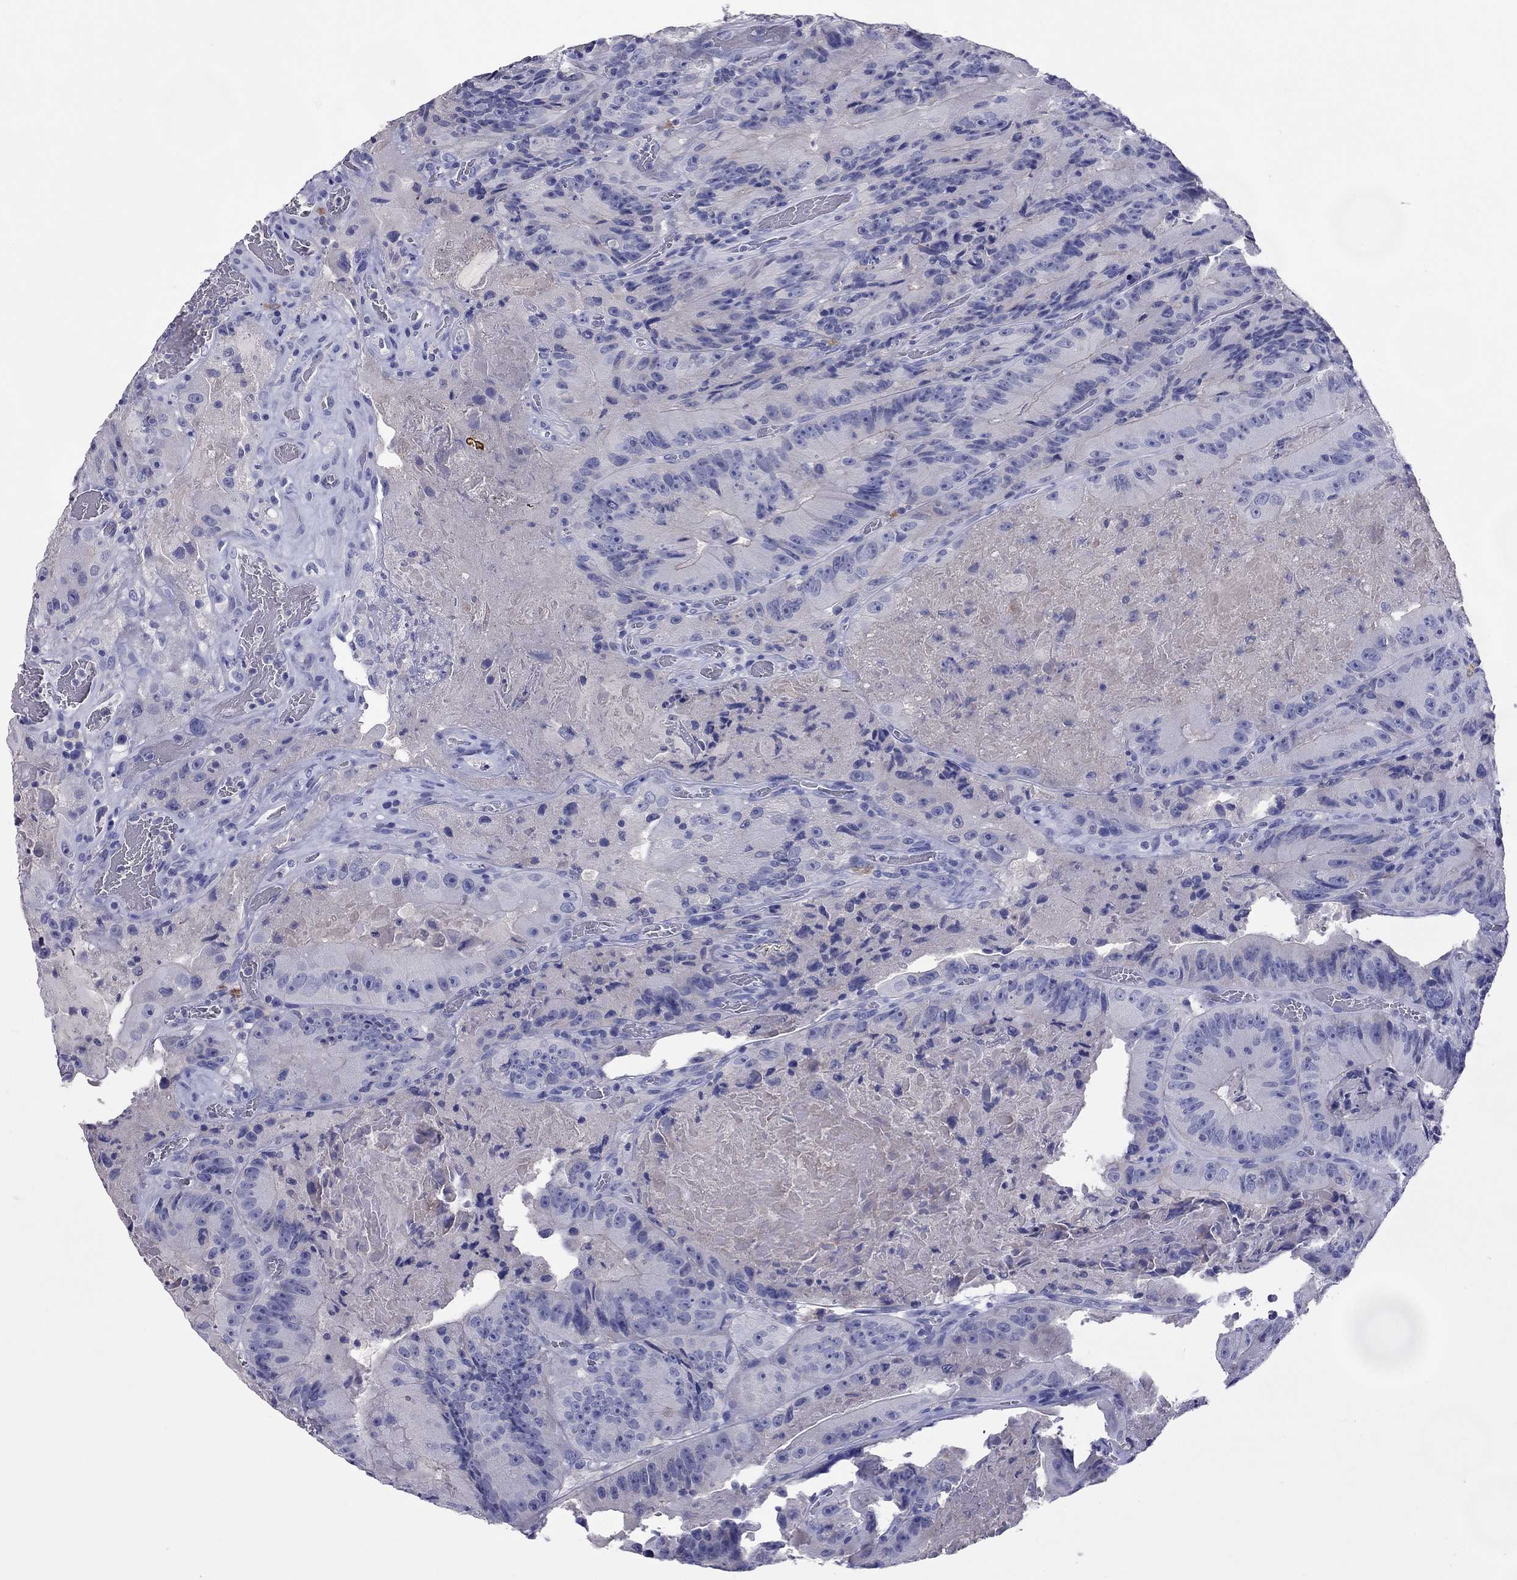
{"staining": {"intensity": "negative", "quantity": "none", "location": "none"}, "tissue": "colorectal cancer", "cell_type": "Tumor cells", "image_type": "cancer", "snomed": [{"axis": "morphology", "description": "Adenocarcinoma, NOS"}, {"axis": "topography", "description": "Colon"}], "caption": "Immunohistochemistry (IHC) histopathology image of human adenocarcinoma (colorectal) stained for a protein (brown), which demonstrates no positivity in tumor cells. (DAB (3,3'-diaminobenzidine) immunohistochemistry (IHC) visualized using brightfield microscopy, high magnification).", "gene": "CALHM1", "patient": {"sex": "female", "age": 86}}